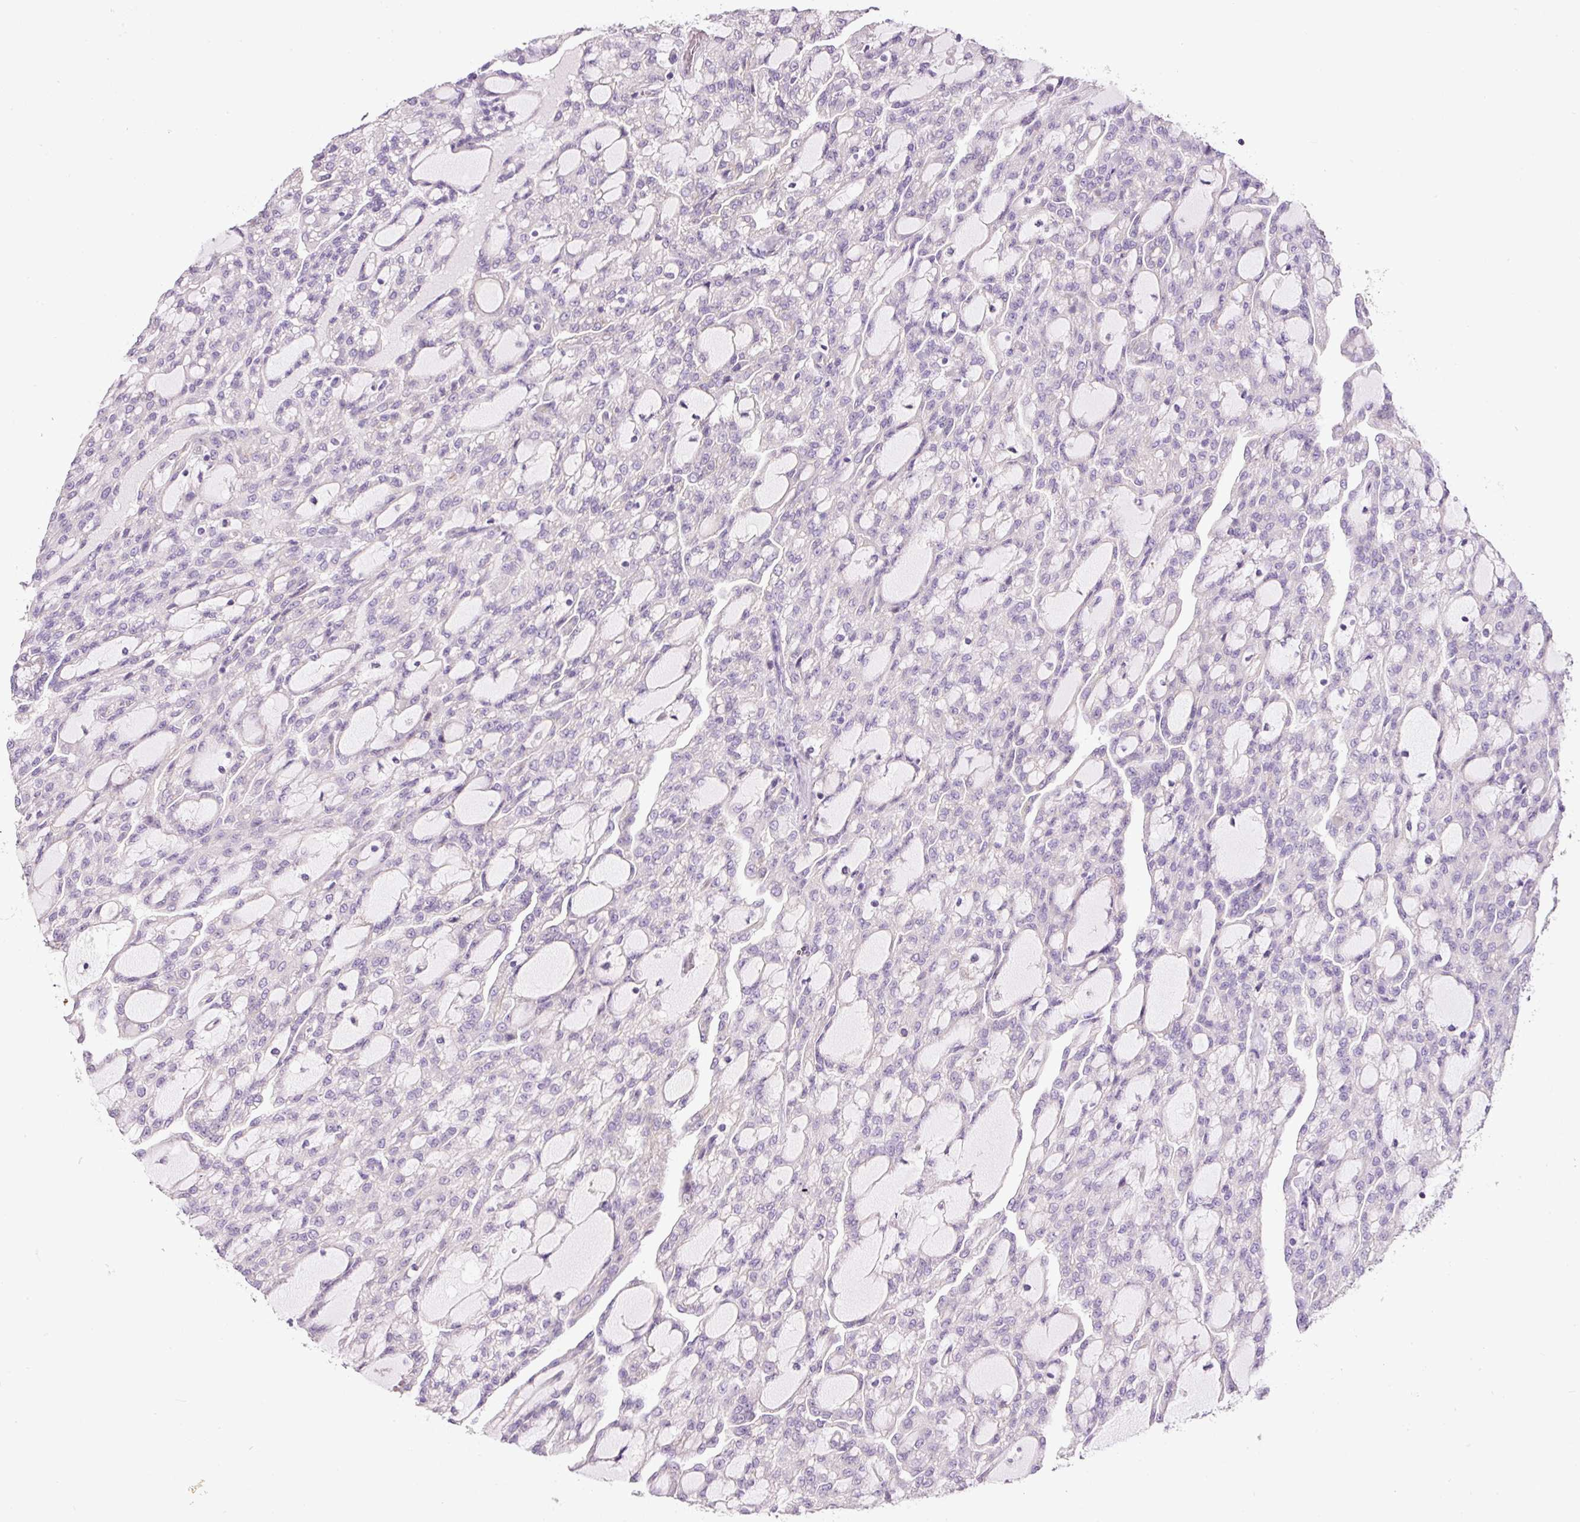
{"staining": {"intensity": "negative", "quantity": "none", "location": "none"}, "tissue": "renal cancer", "cell_type": "Tumor cells", "image_type": "cancer", "snomed": [{"axis": "morphology", "description": "Adenocarcinoma, NOS"}, {"axis": "topography", "description": "Kidney"}], "caption": "High magnification brightfield microscopy of renal adenocarcinoma stained with DAB (brown) and counterstained with hematoxylin (blue): tumor cells show no significant expression.", "gene": "SOS2", "patient": {"sex": "male", "age": 63}}